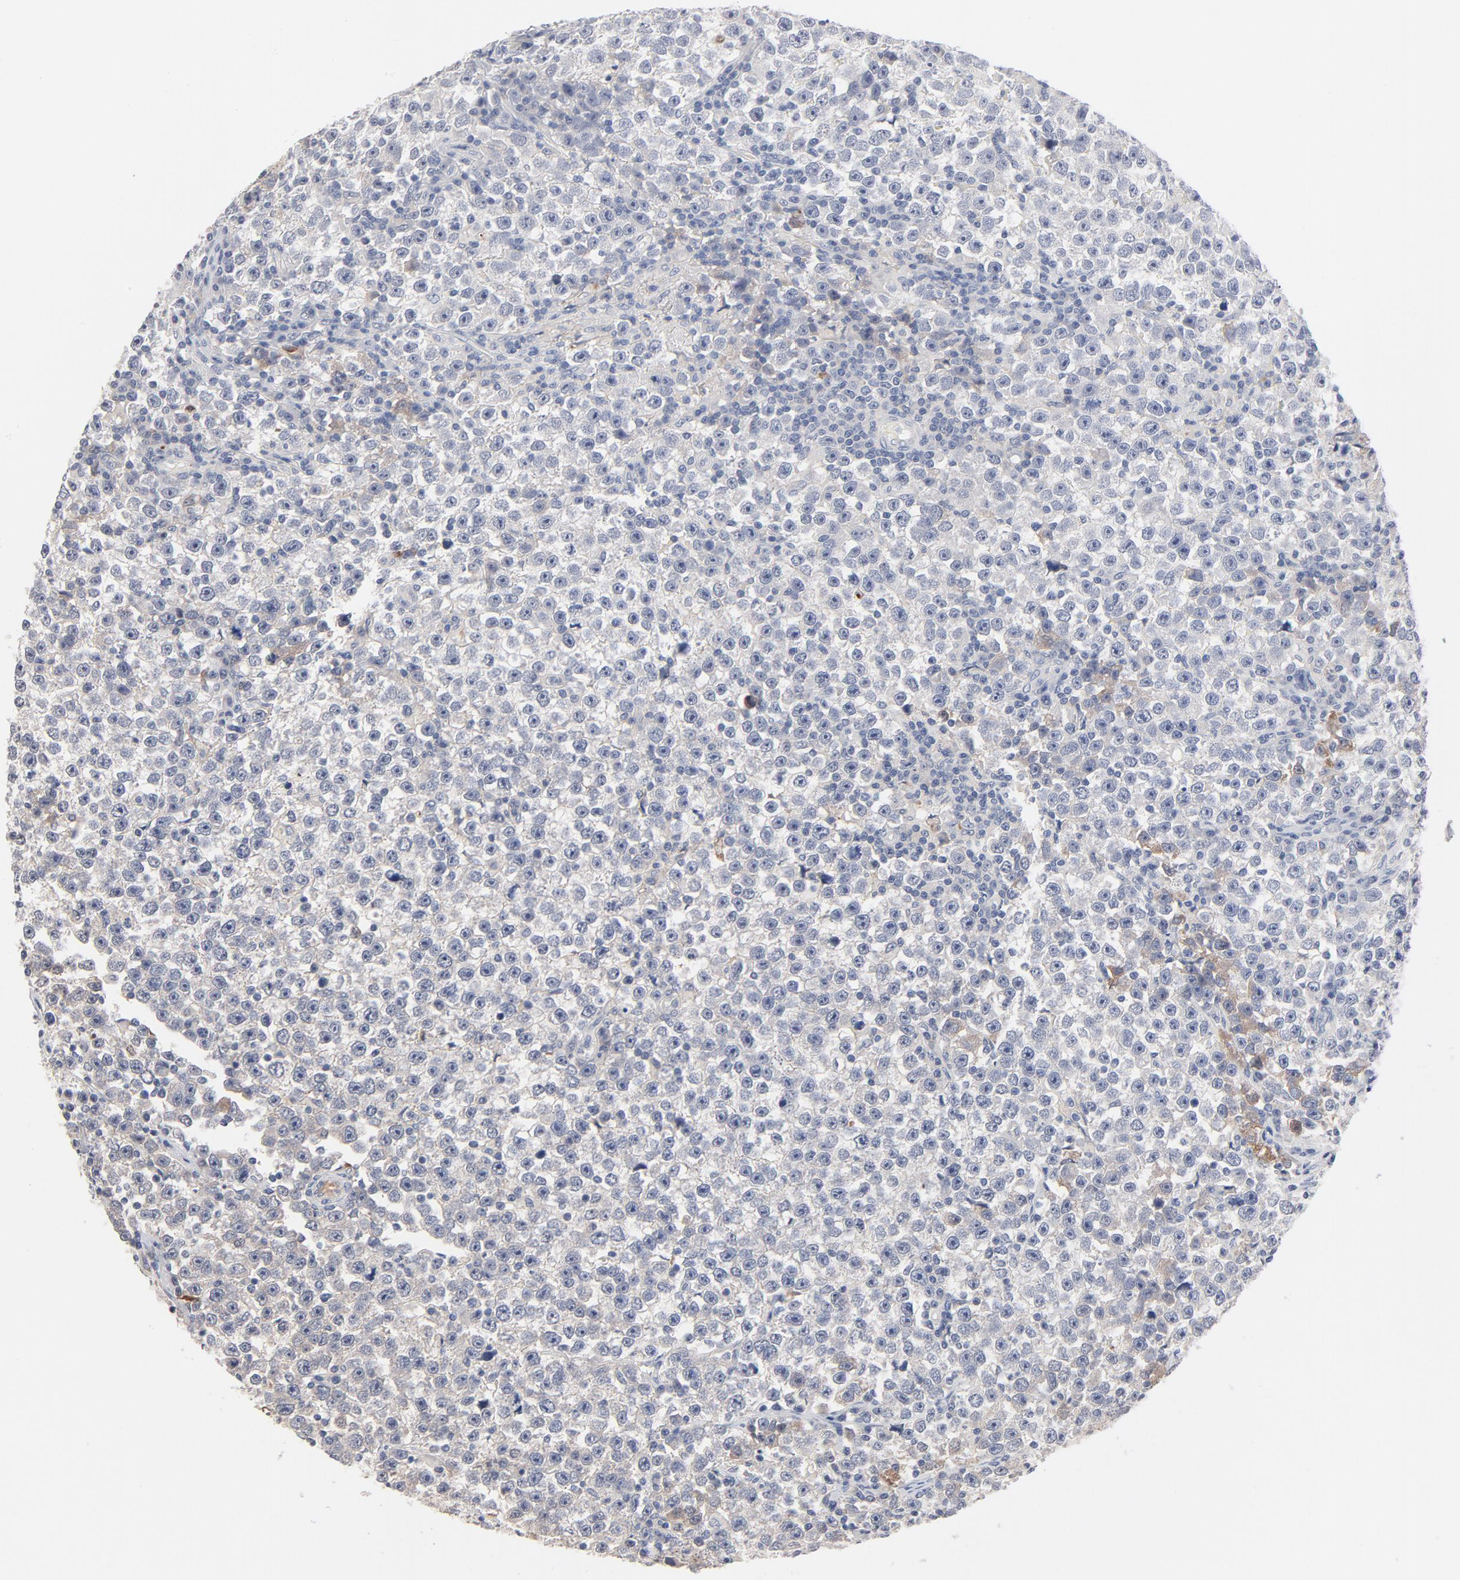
{"staining": {"intensity": "negative", "quantity": "none", "location": "none"}, "tissue": "testis cancer", "cell_type": "Tumor cells", "image_type": "cancer", "snomed": [{"axis": "morphology", "description": "Seminoma, NOS"}, {"axis": "topography", "description": "Testis"}], "caption": "Seminoma (testis) was stained to show a protein in brown. There is no significant positivity in tumor cells.", "gene": "SERPINA4", "patient": {"sex": "male", "age": 43}}